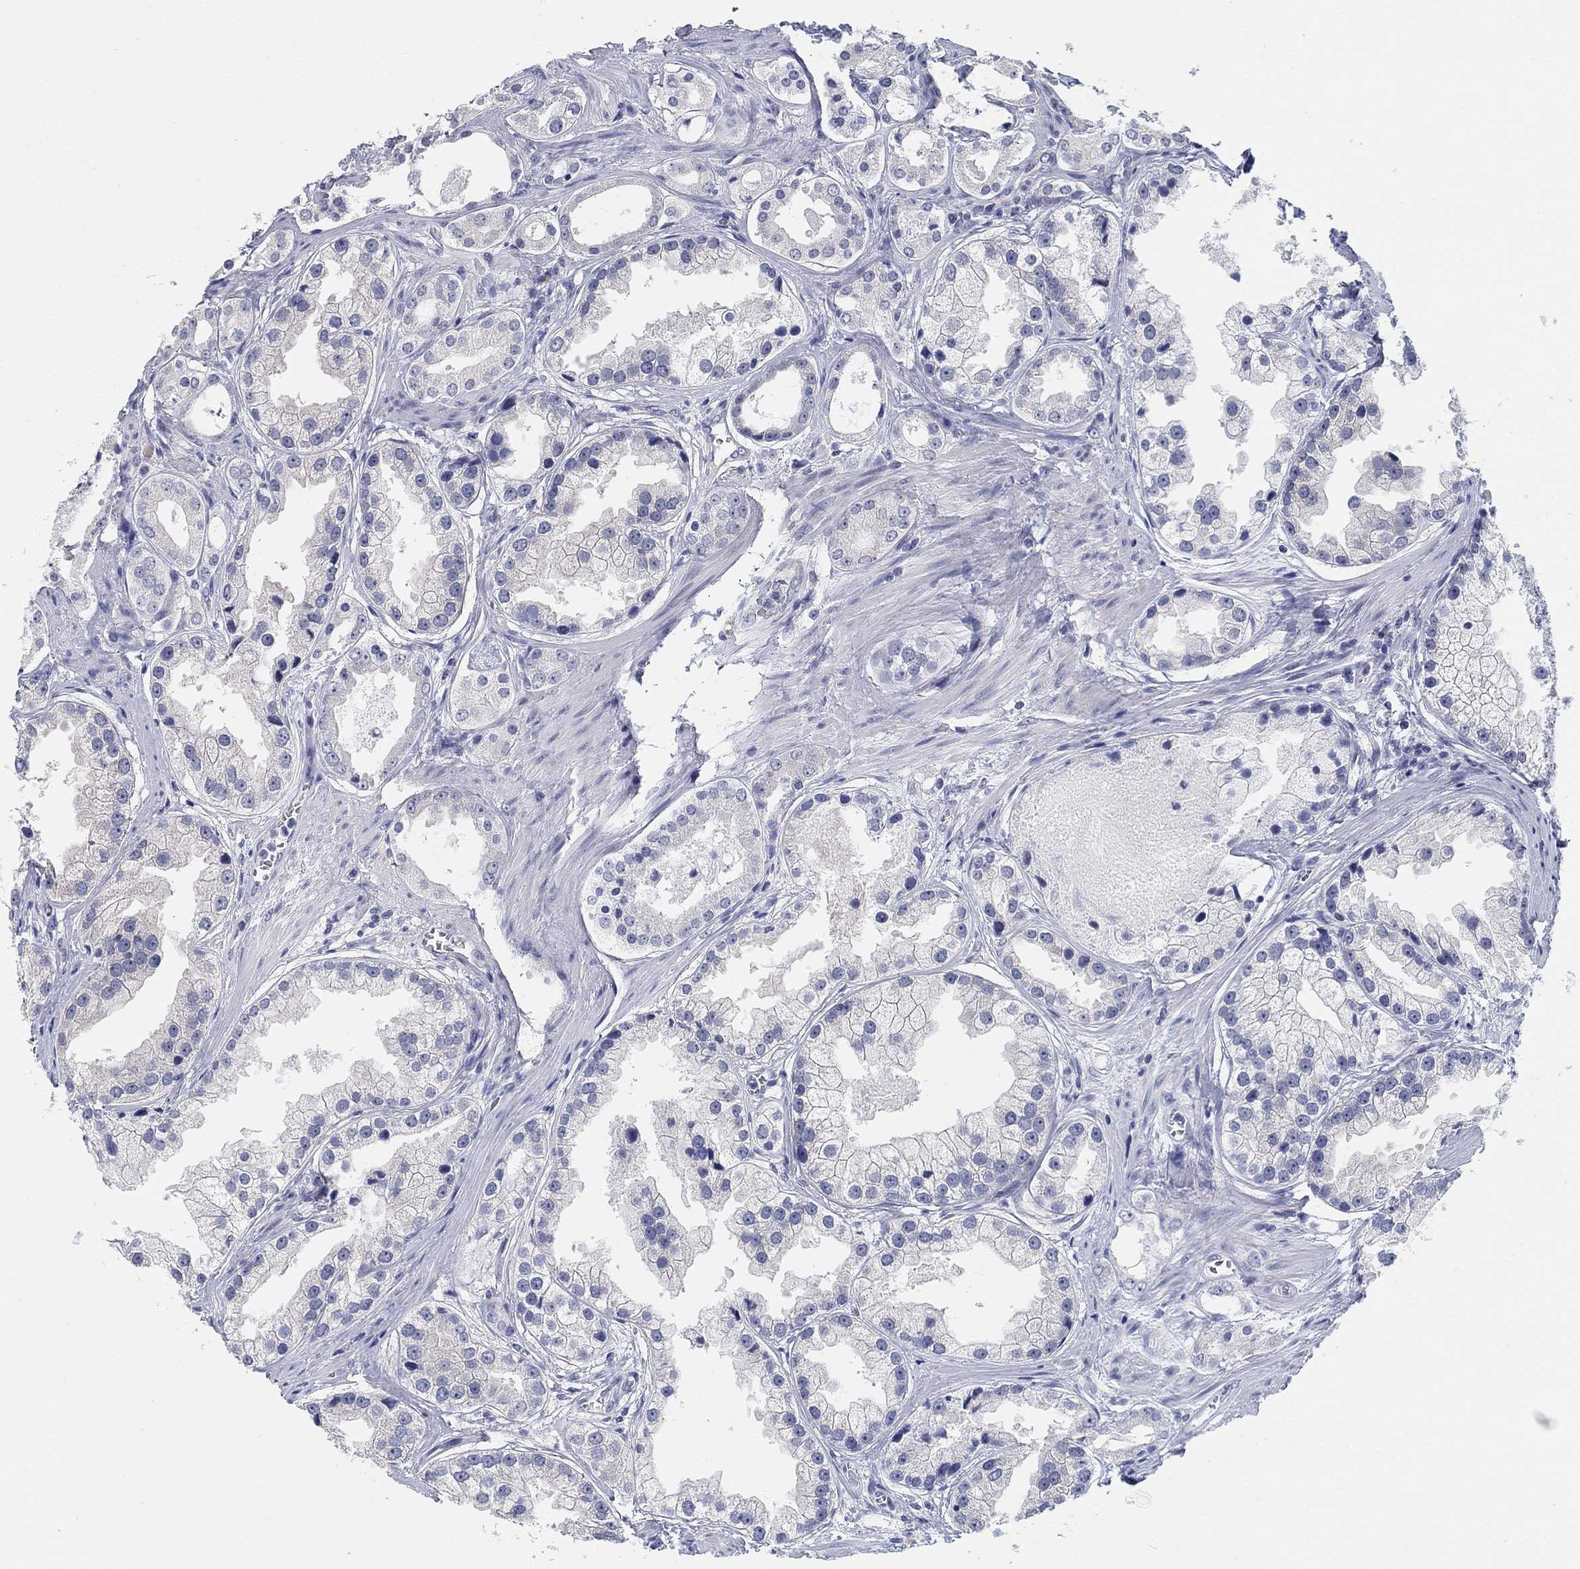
{"staining": {"intensity": "negative", "quantity": "none", "location": "none"}, "tissue": "prostate cancer", "cell_type": "Tumor cells", "image_type": "cancer", "snomed": [{"axis": "morphology", "description": "Adenocarcinoma, NOS"}, {"axis": "topography", "description": "Prostate"}], "caption": "IHC photomicrograph of neoplastic tissue: human adenocarcinoma (prostate) stained with DAB displays no significant protein expression in tumor cells. (Stains: DAB immunohistochemistry (IHC) with hematoxylin counter stain, Microscopy: brightfield microscopy at high magnification).", "gene": "CLUL1", "patient": {"sex": "male", "age": 61}}